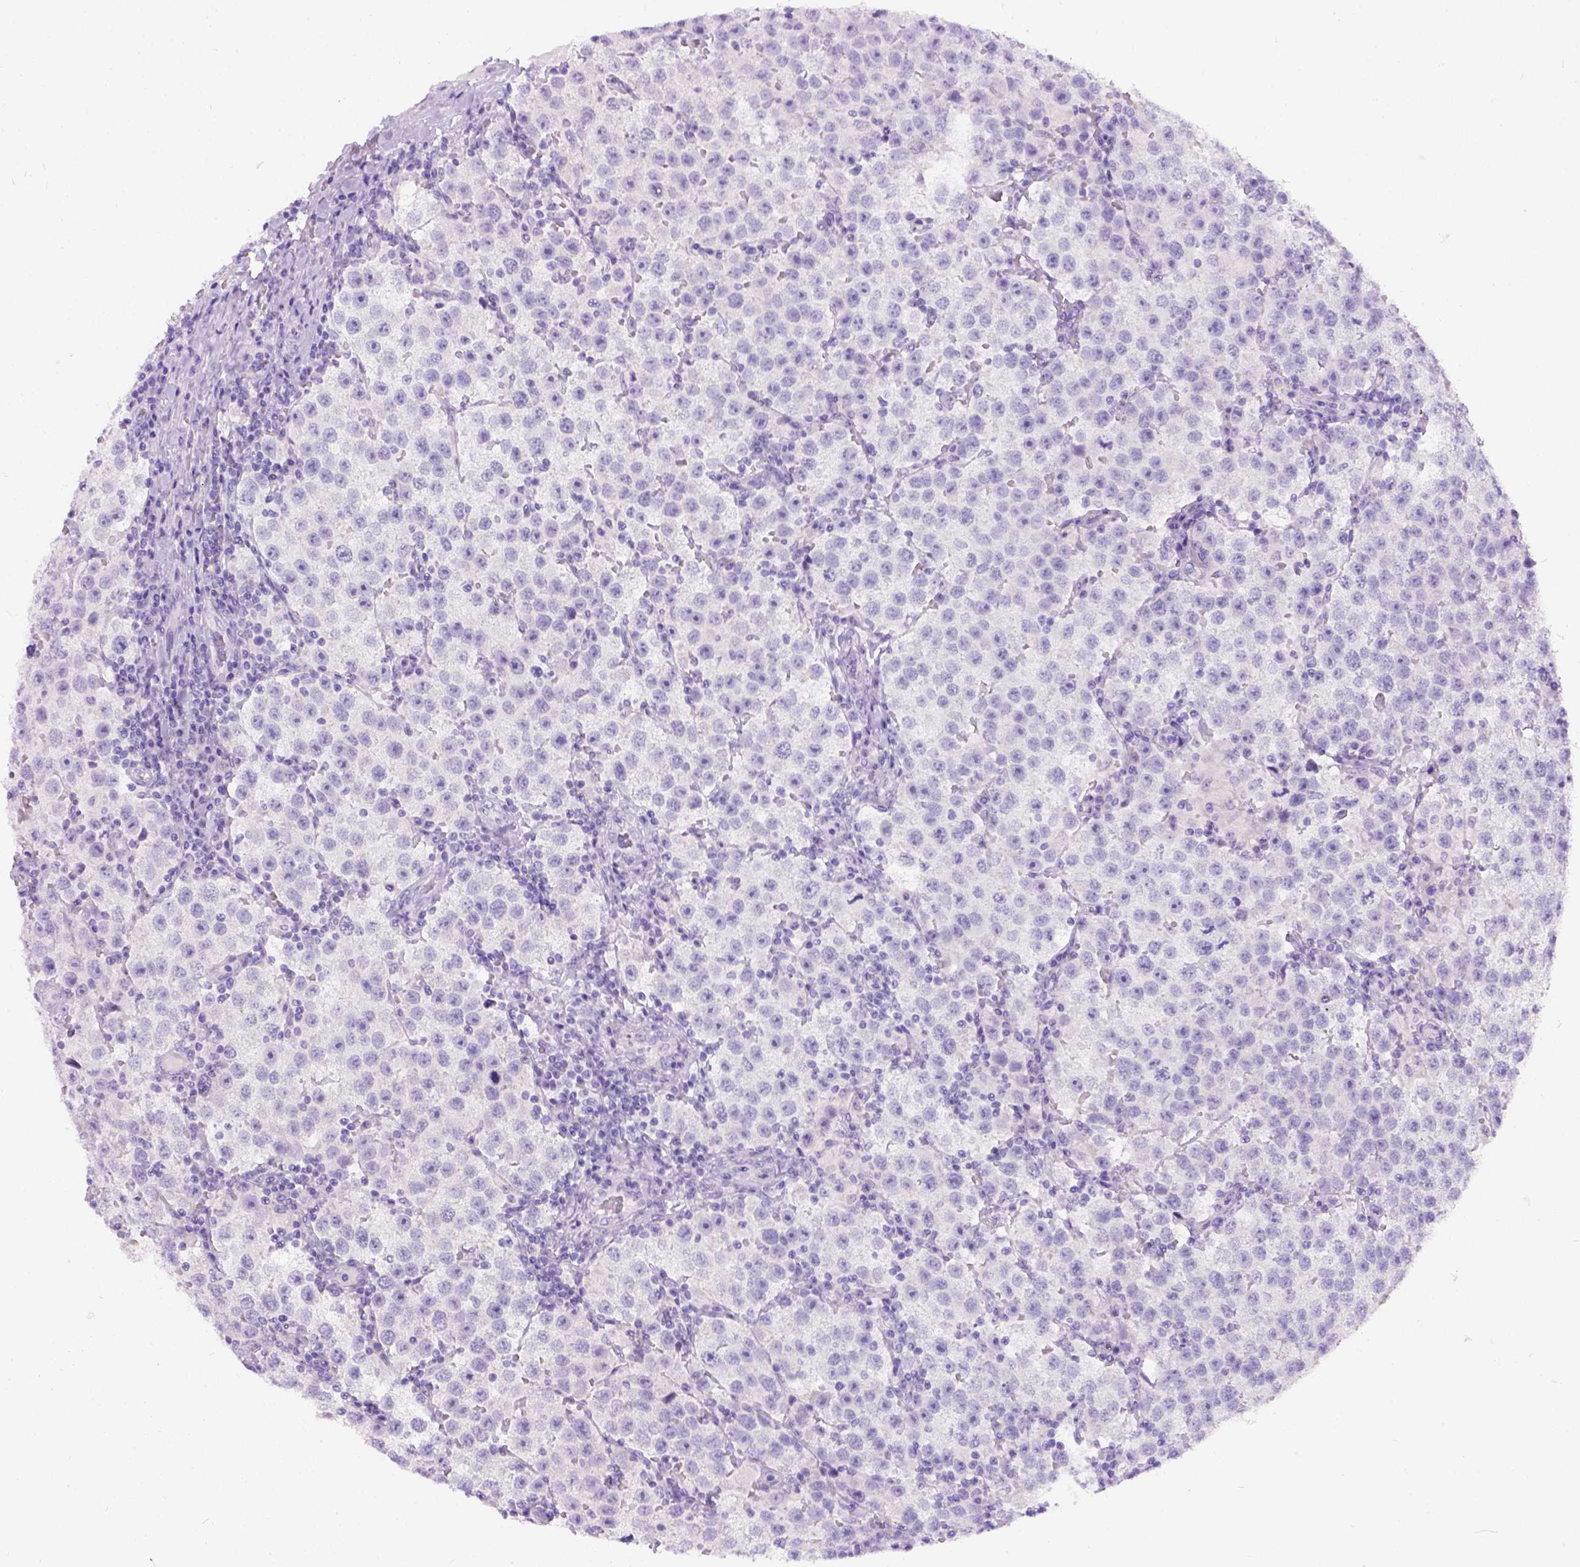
{"staining": {"intensity": "negative", "quantity": "none", "location": "none"}, "tissue": "testis cancer", "cell_type": "Tumor cells", "image_type": "cancer", "snomed": [{"axis": "morphology", "description": "Seminoma, NOS"}, {"axis": "topography", "description": "Testis"}], "caption": "Human testis seminoma stained for a protein using immunohistochemistry (IHC) displays no expression in tumor cells.", "gene": "C7orf57", "patient": {"sex": "male", "age": 37}}